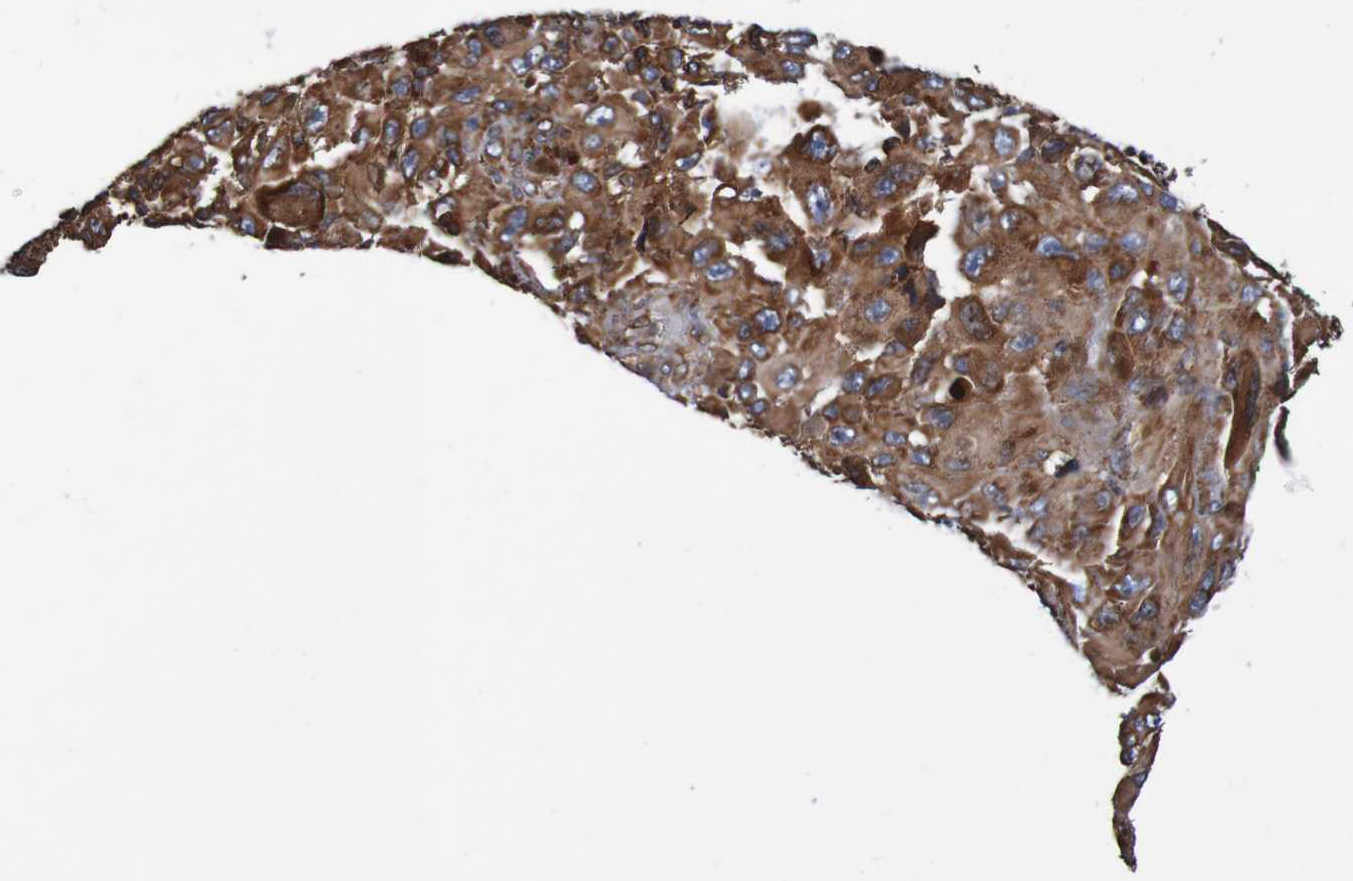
{"staining": {"intensity": "strong", "quantity": ">75%", "location": "cytoplasmic/membranous"}, "tissue": "melanoma", "cell_type": "Tumor cells", "image_type": "cancer", "snomed": [{"axis": "morphology", "description": "Malignant melanoma, NOS"}, {"axis": "topography", "description": "Skin"}], "caption": "The micrograph reveals immunohistochemical staining of malignant melanoma. There is strong cytoplasmic/membranous staining is identified in about >75% of tumor cells.", "gene": "TMEM109", "patient": {"sex": "female", "age": 73}}